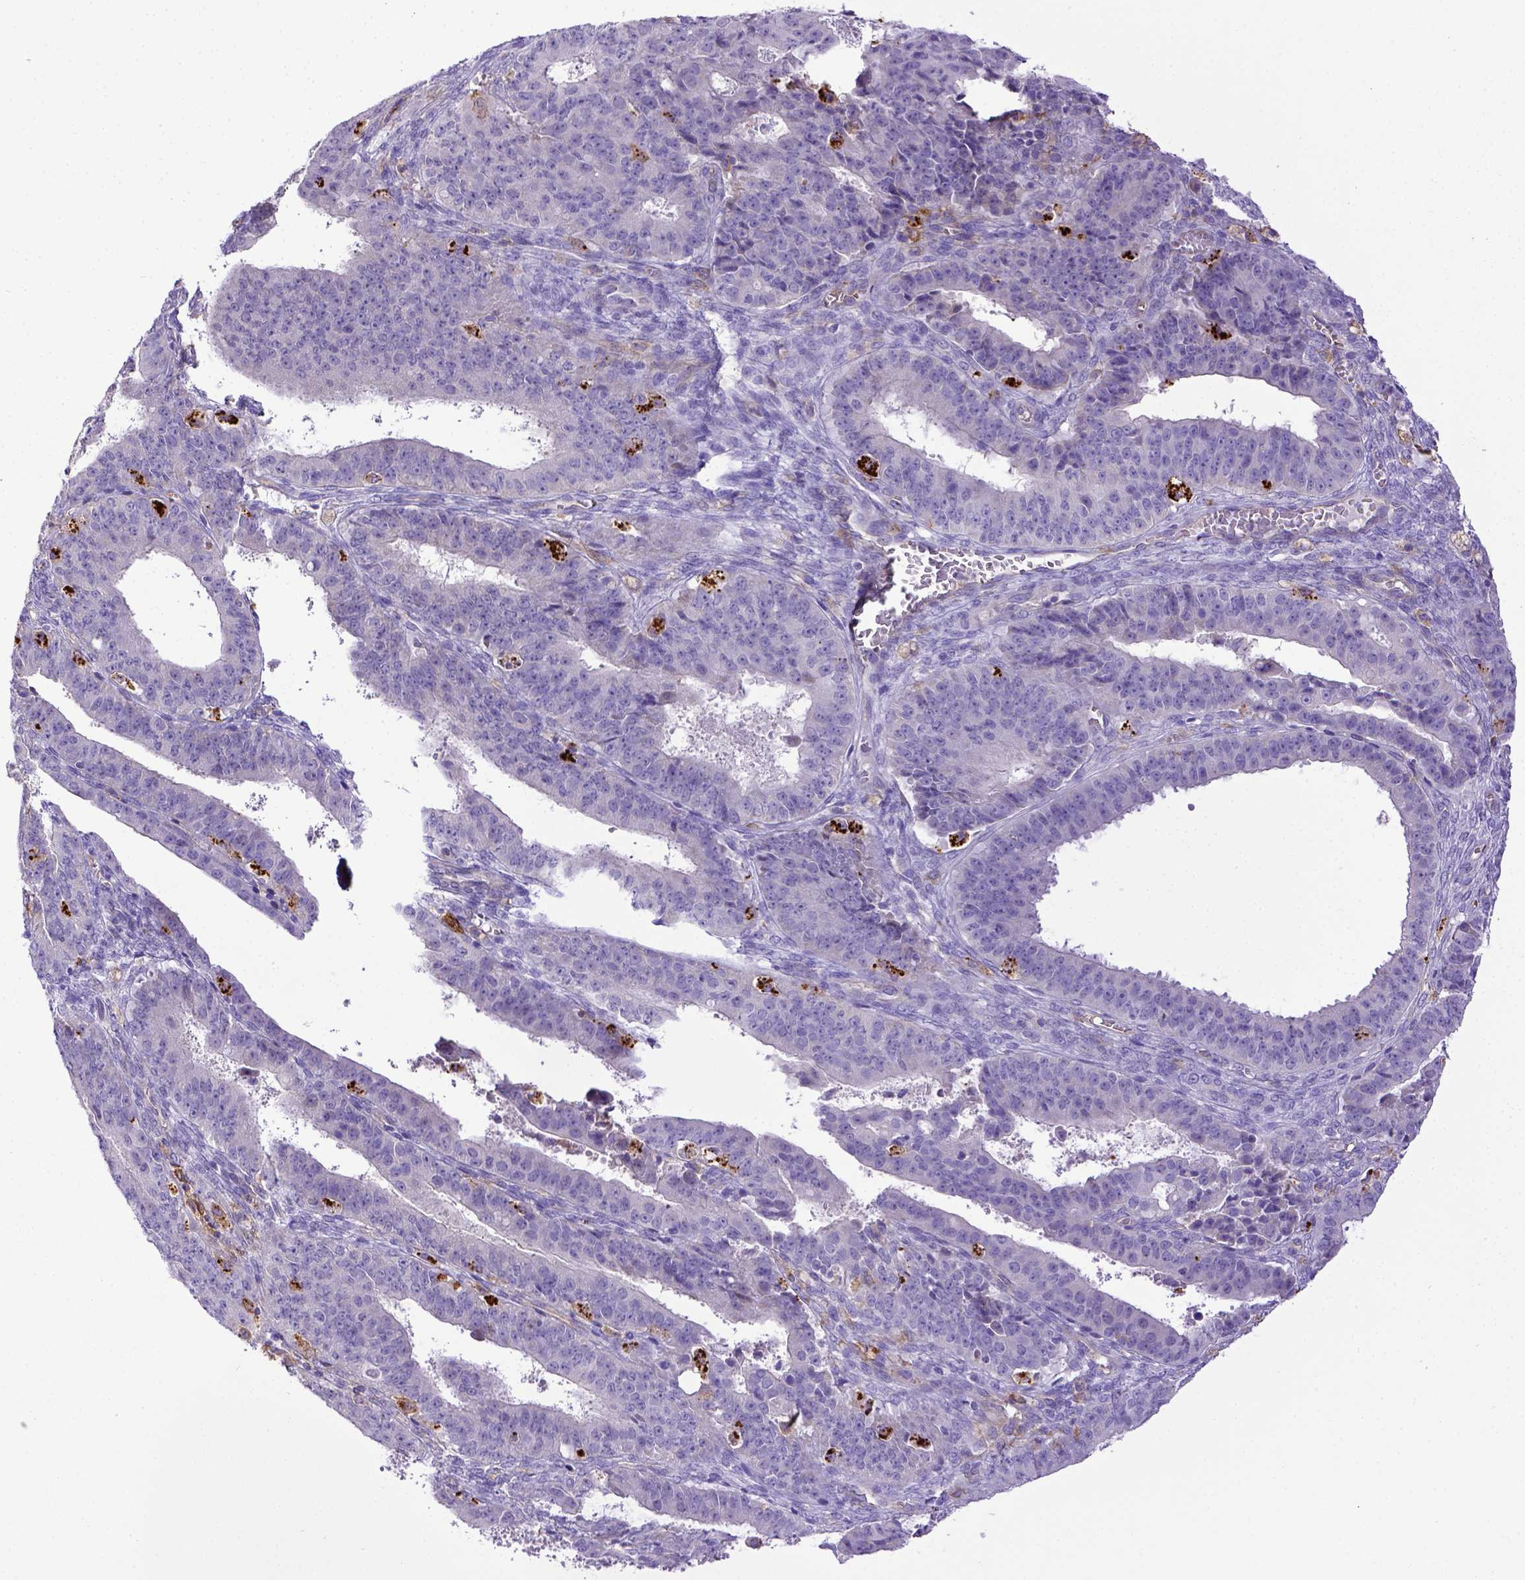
{"staining": {"intensity": "negative", "quantity": "none", "location": "none"}, "tissue": "ovarian cancer", "cell_type": "Tumor cells", "image_type": "cancer", "snomed": [{"axis": "morphology", "description": "Carcinoma, endometroid"}, {"axis": "topography", "description": "Ovary"}], "caption": "Immunohistochemistry of endometroid carcinoma (ovarian) demonstrates no positivity in tumor cells.", "gene": "CD40", "patient": {"sex": "female", "age": 42}}